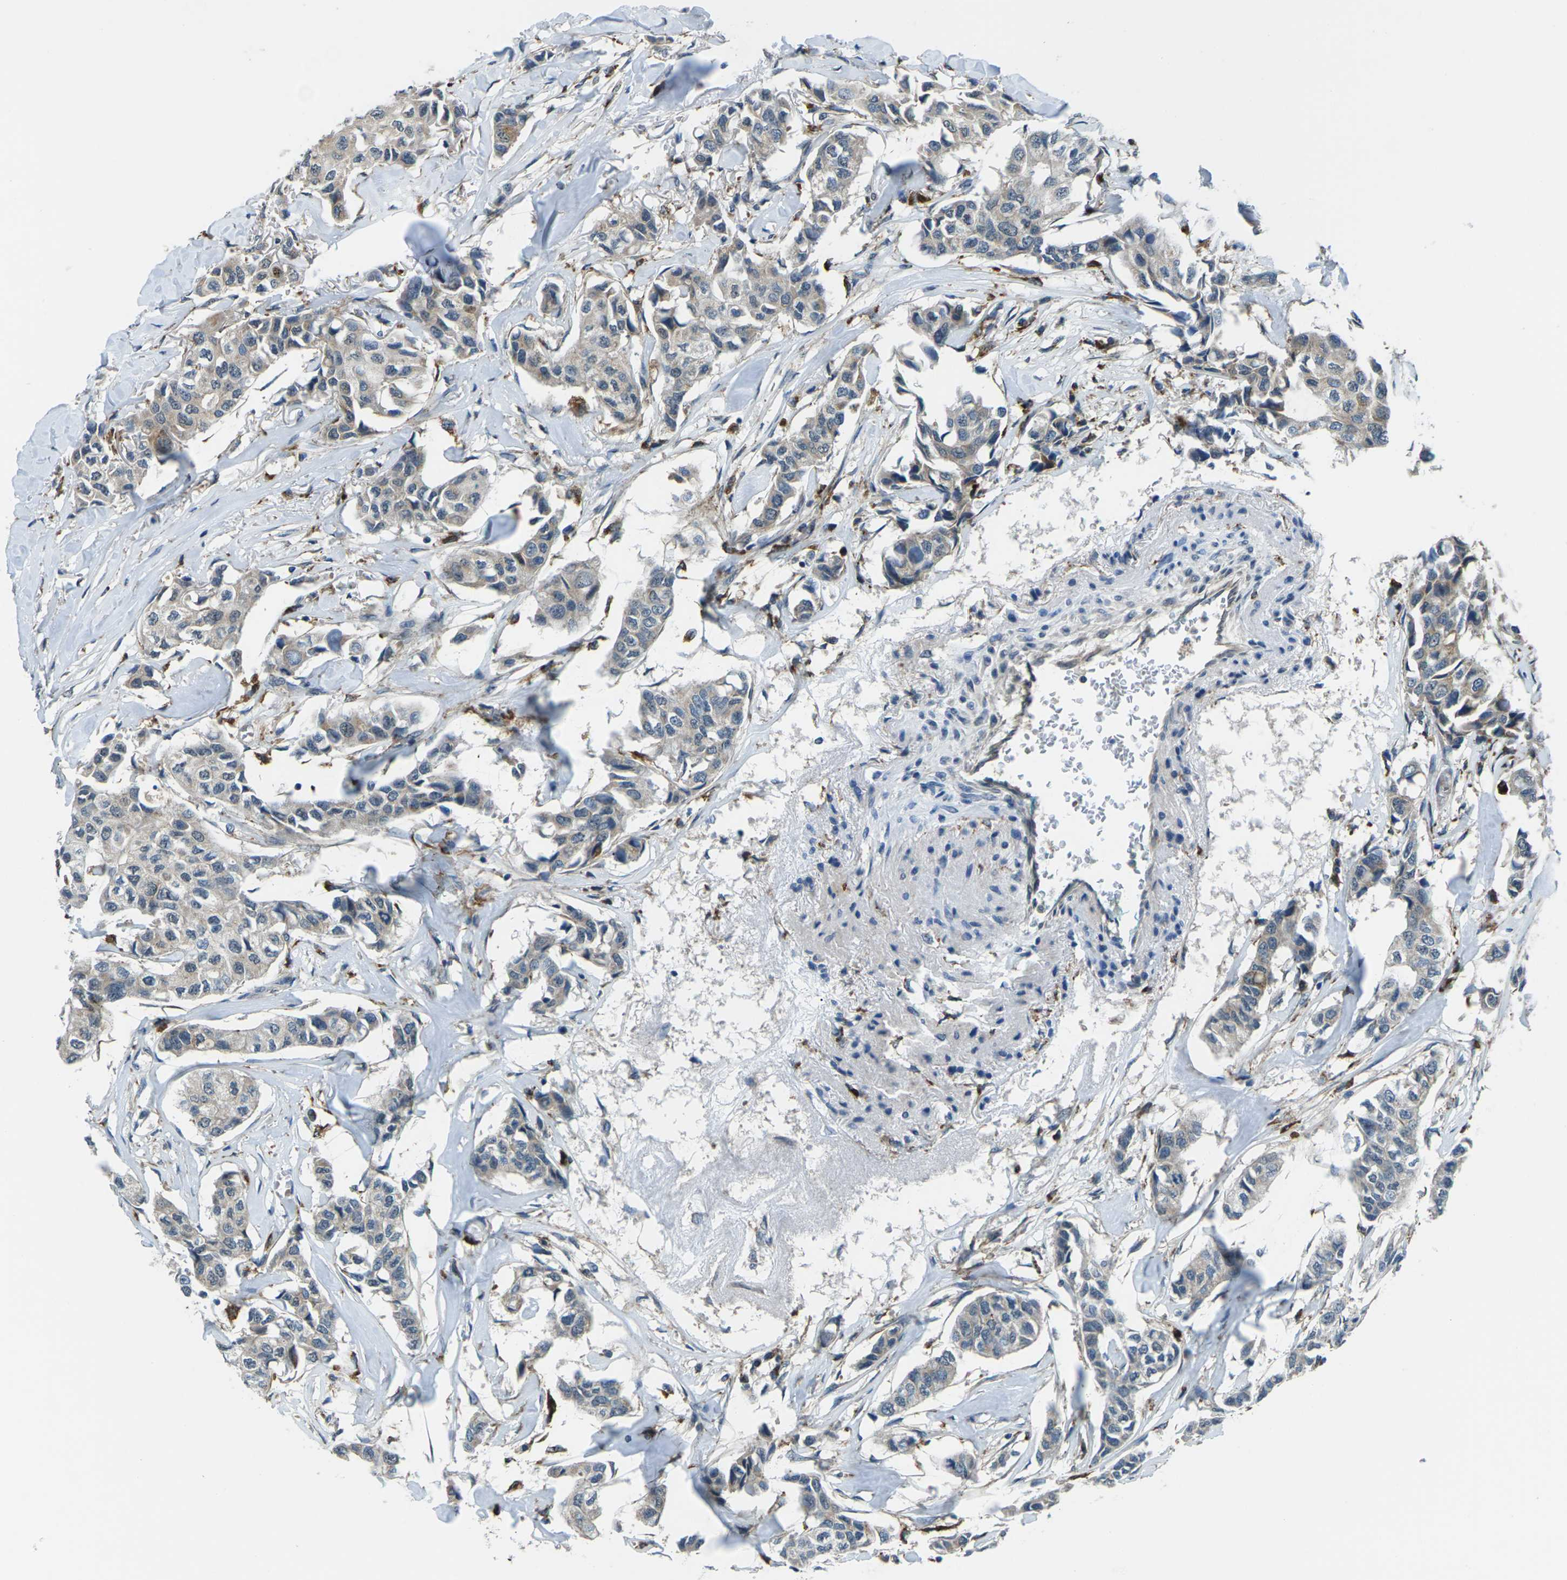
{"staining": {"intensity": "weak", "quantity": "25%-75%", "location": "cytoplasmic/membranous"}, "tissue": "breast cancer", "cell_type": "Tumor cells", "image_type": "cancer", "snomed": [{"axis": "morphology", "description": "Duct carcinoma"}, {"axis": "topography", "description": "Breast"}], "caption": "Breast intraductal carcinoma stained for a protein (brown) displays weak cytoplasmic/membranous positive staining in about 25%-75% of tumor cells.", "gene": "SLC31A2", "patient": {"sex": "female", "age": 80}}